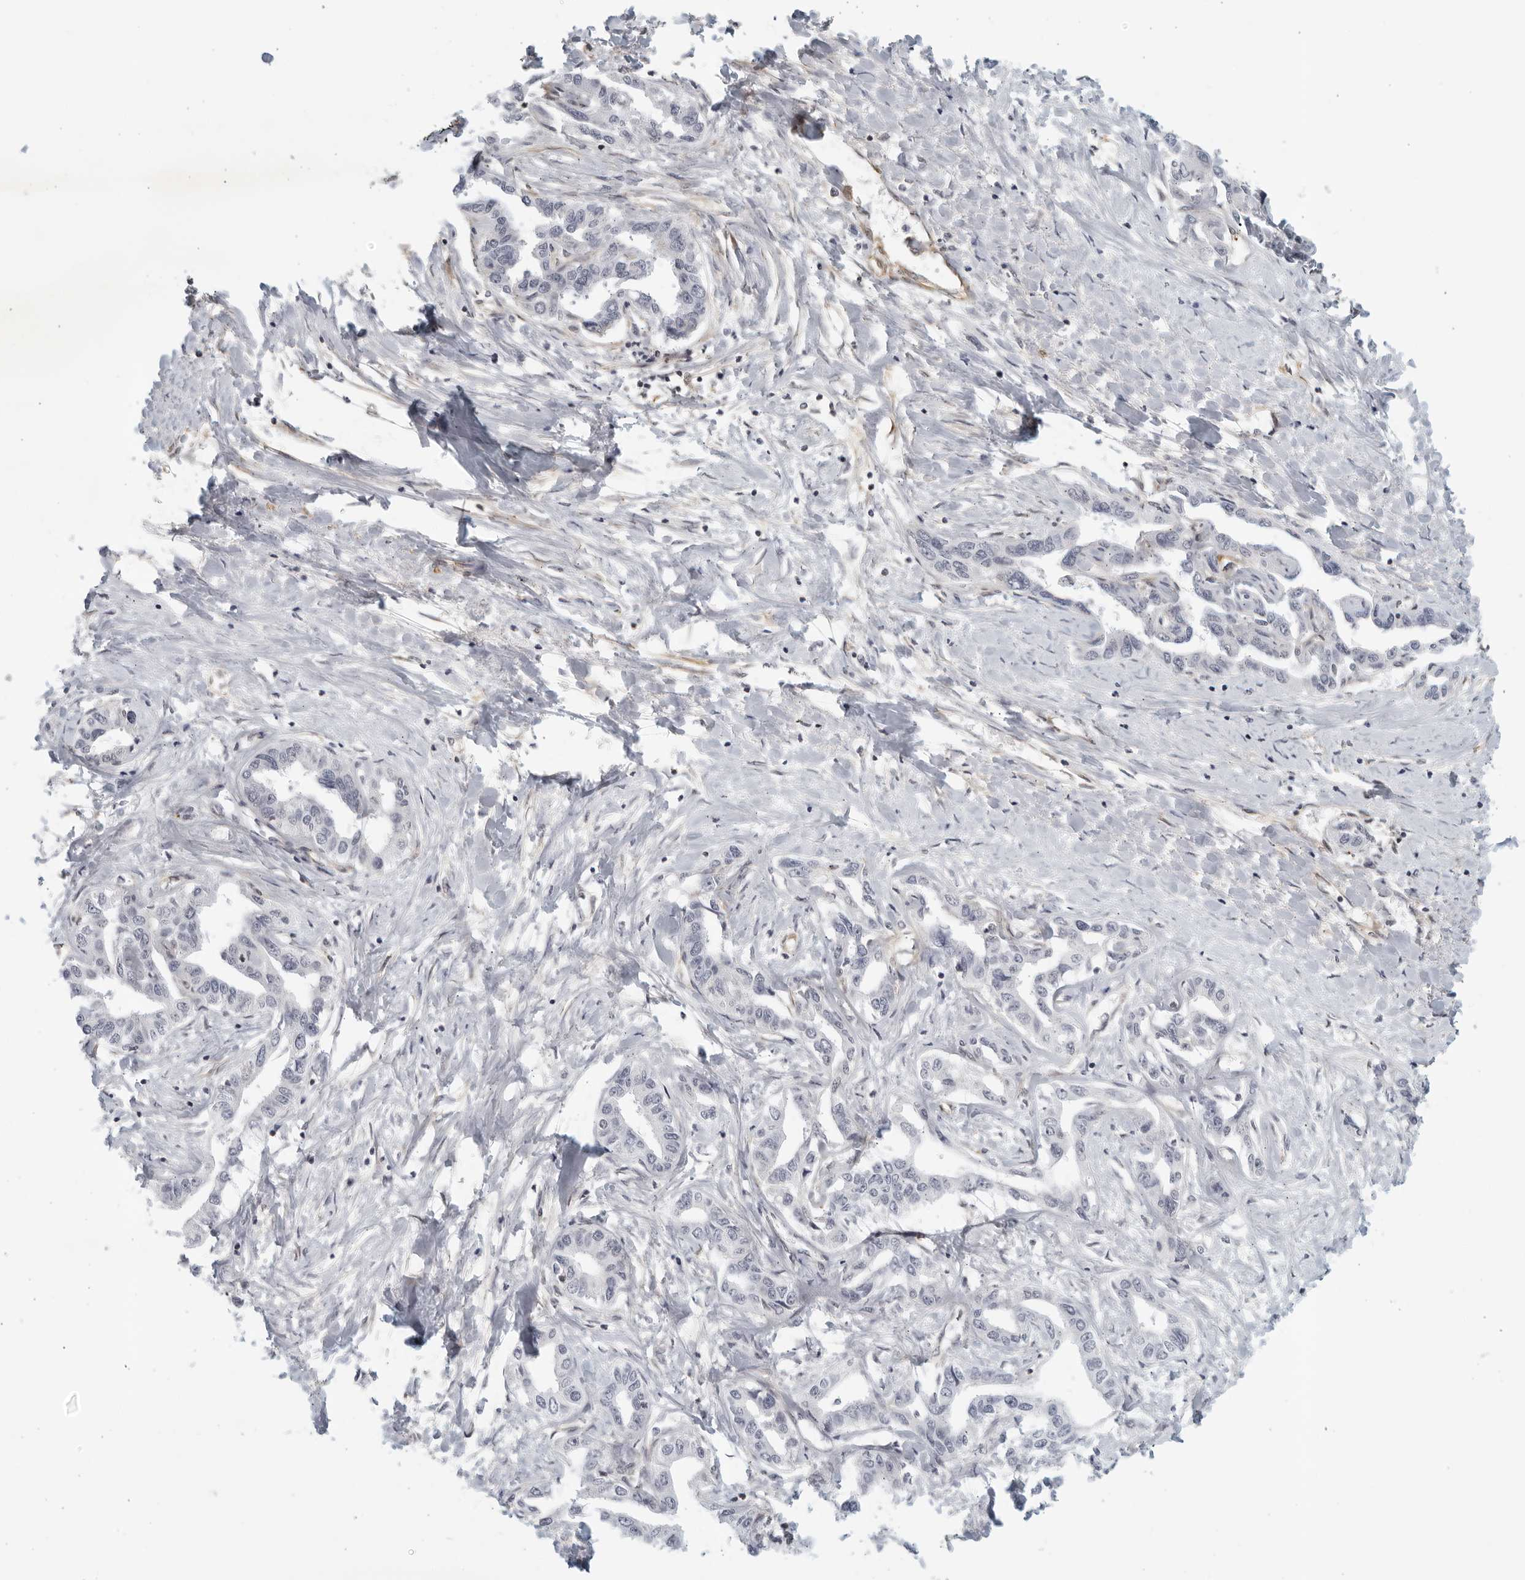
{"staining": {"intensity": "negative", "quantity": "none", "location": "none"}, "tissue": "liver cancer", "cell_type": "Tumor cells", "image_type": "cancer", "snomed": [{"axis": "morphology", "description": "Cholangiocarcinoma"}, {"axis": "topography", "description": "Liver"}], "caption": "An image of liver cancer stained for a protein displays no brown staining in tumor cells.", "gene": "SERTAD4", "patient": {"sex": "male", "age": 59}}